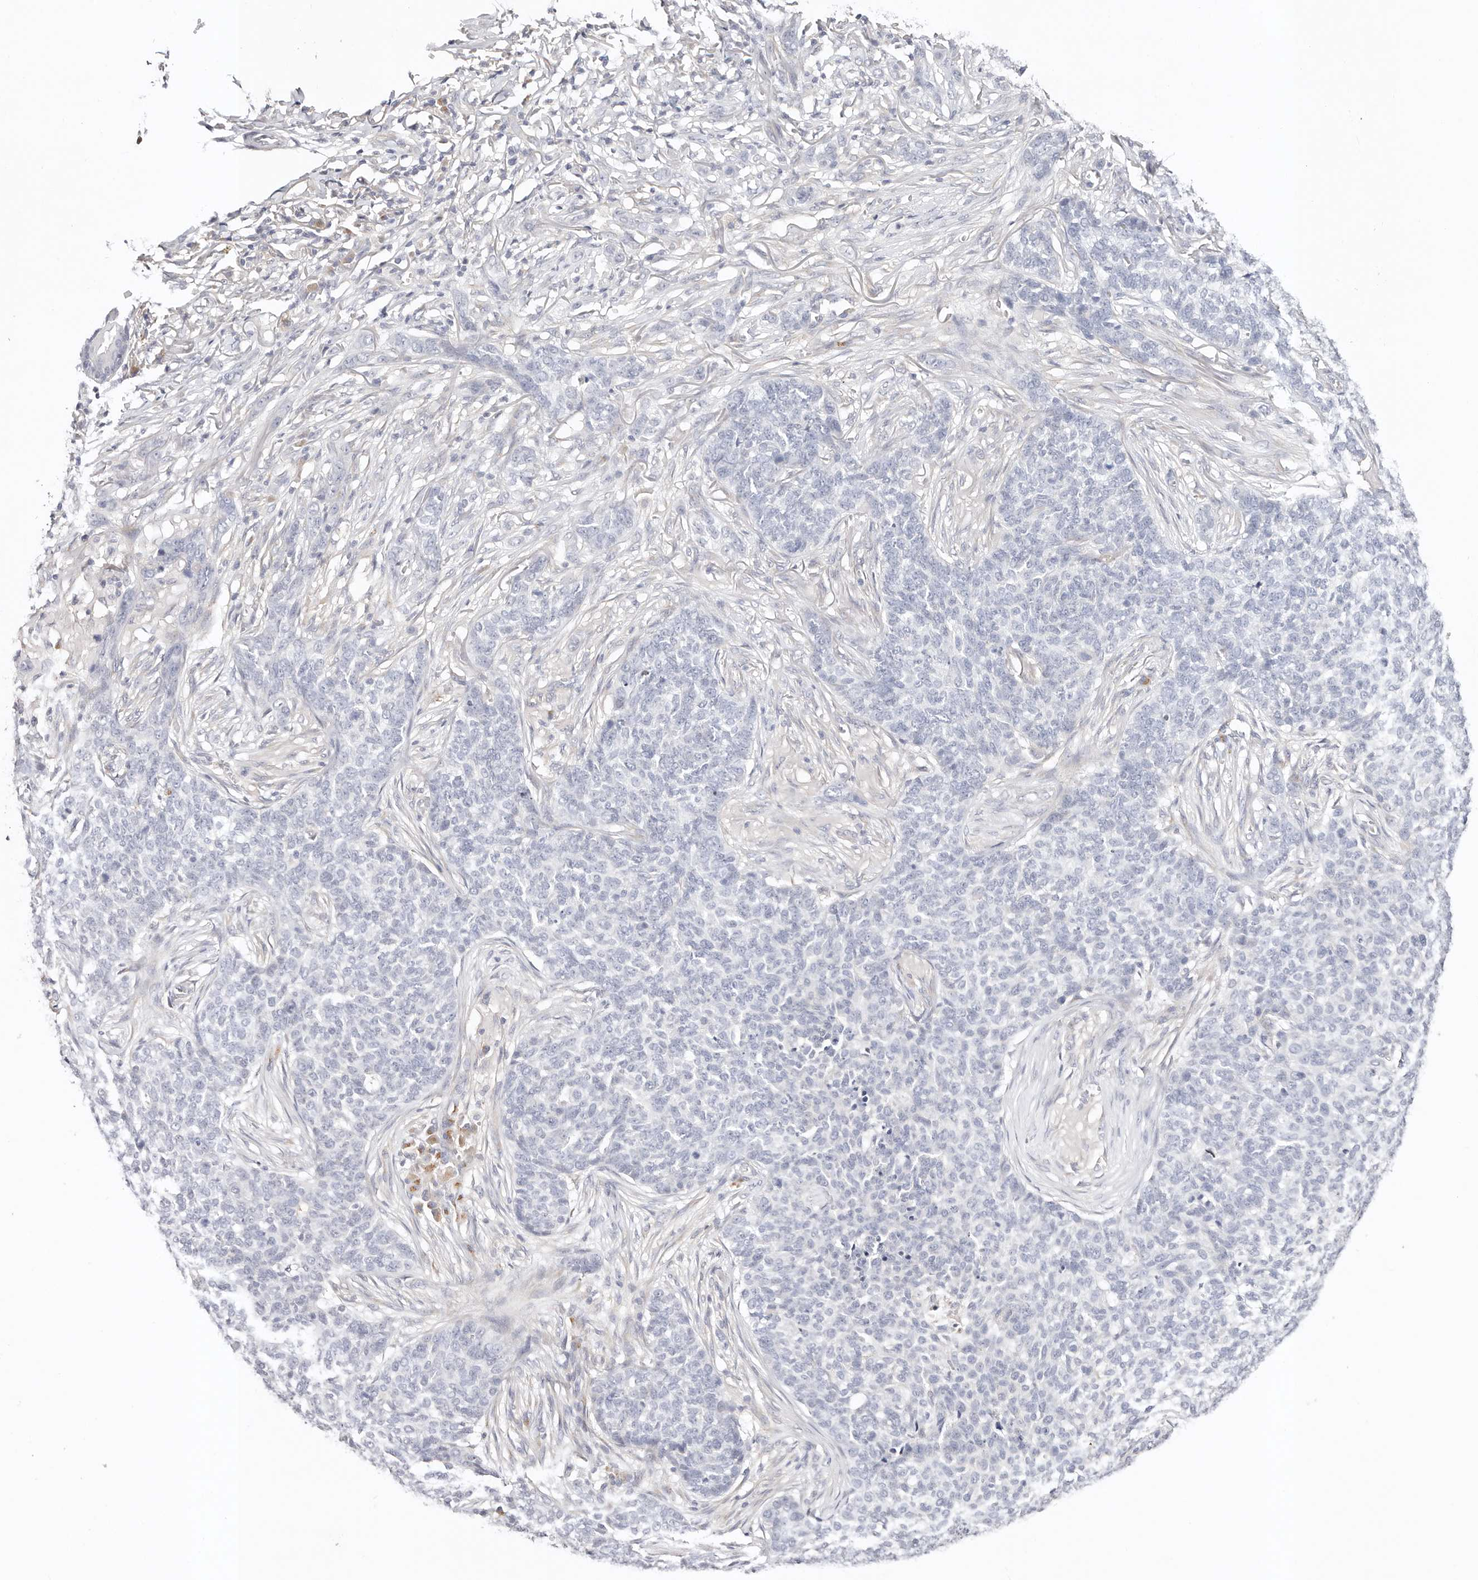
{"staining": {"intensity": "negative", "quantity": "none", "location": "none"}, "tissue": "skin cancer", "cell_type": "Tumor cells", "image_type": "cancer", "snomed": [{"axis": "morphology", "description": "Basal cell carcinoma"}, {"axis": "topography", "description": "Skin"}], "caption": "DAB immunohistochemical staining of skin cancer (basal cell carcinoma) exhibits no significant staining in tumor cells.", "gene": "DNASE1", "patient": {"sex": "male", "age": 85}}